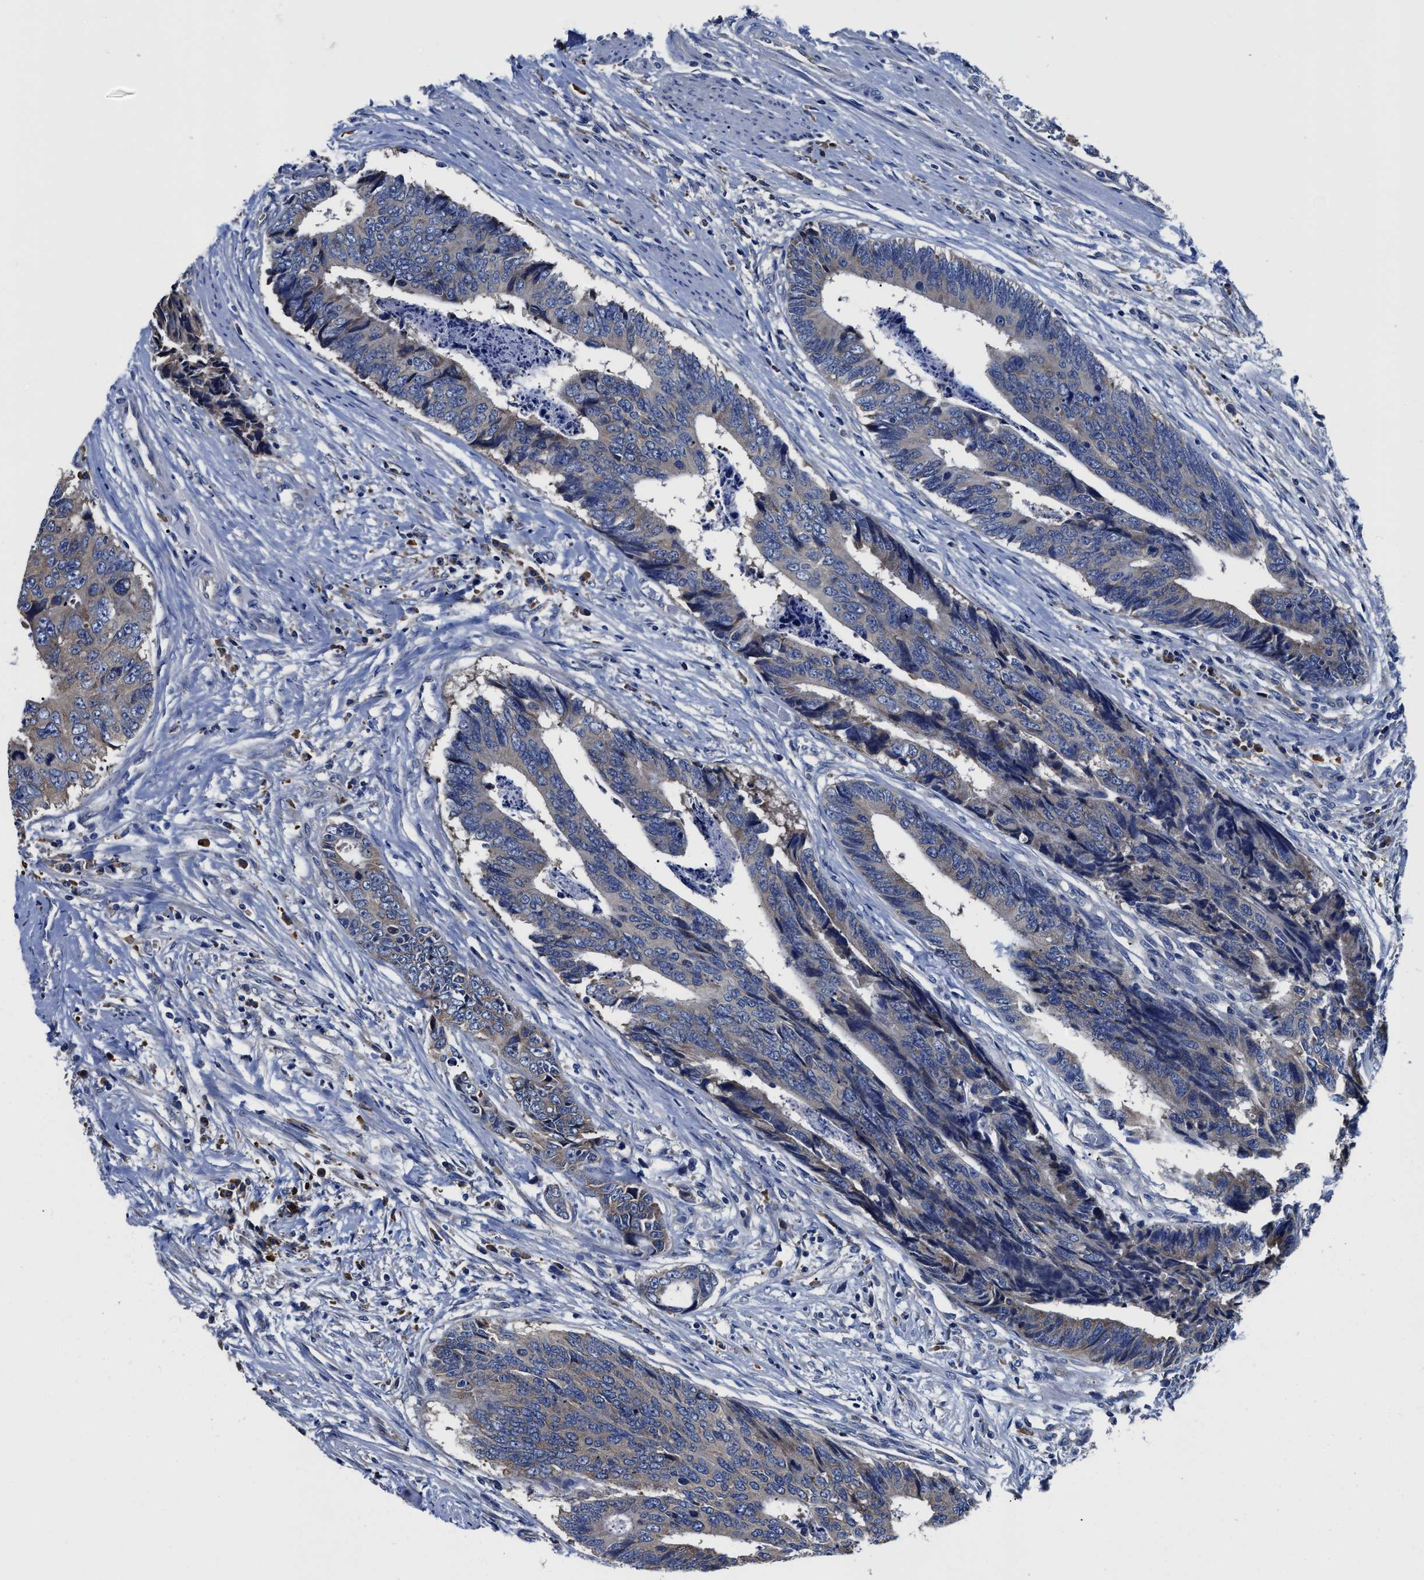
{"staining": {"intensity": "weak", "quantity": "<25%", "location": "cytoplasmic/membranous"}, "tissue": "colorectal cancer", "cell_type": "Tumor cells", "image_type": "cancer", "snomed": [{"axis": "morphology", "description": "Adenocarcinoma, NOS"}, {"axis": "topography", "description": "Rectum"}], "caption": "Human colorectal adenocarcinoma stained for a protein using immunohistochemistry displays no positivity in tumor cells.", "gene": "SRPK2", "patient": {"sex": "male", "age": 84}}